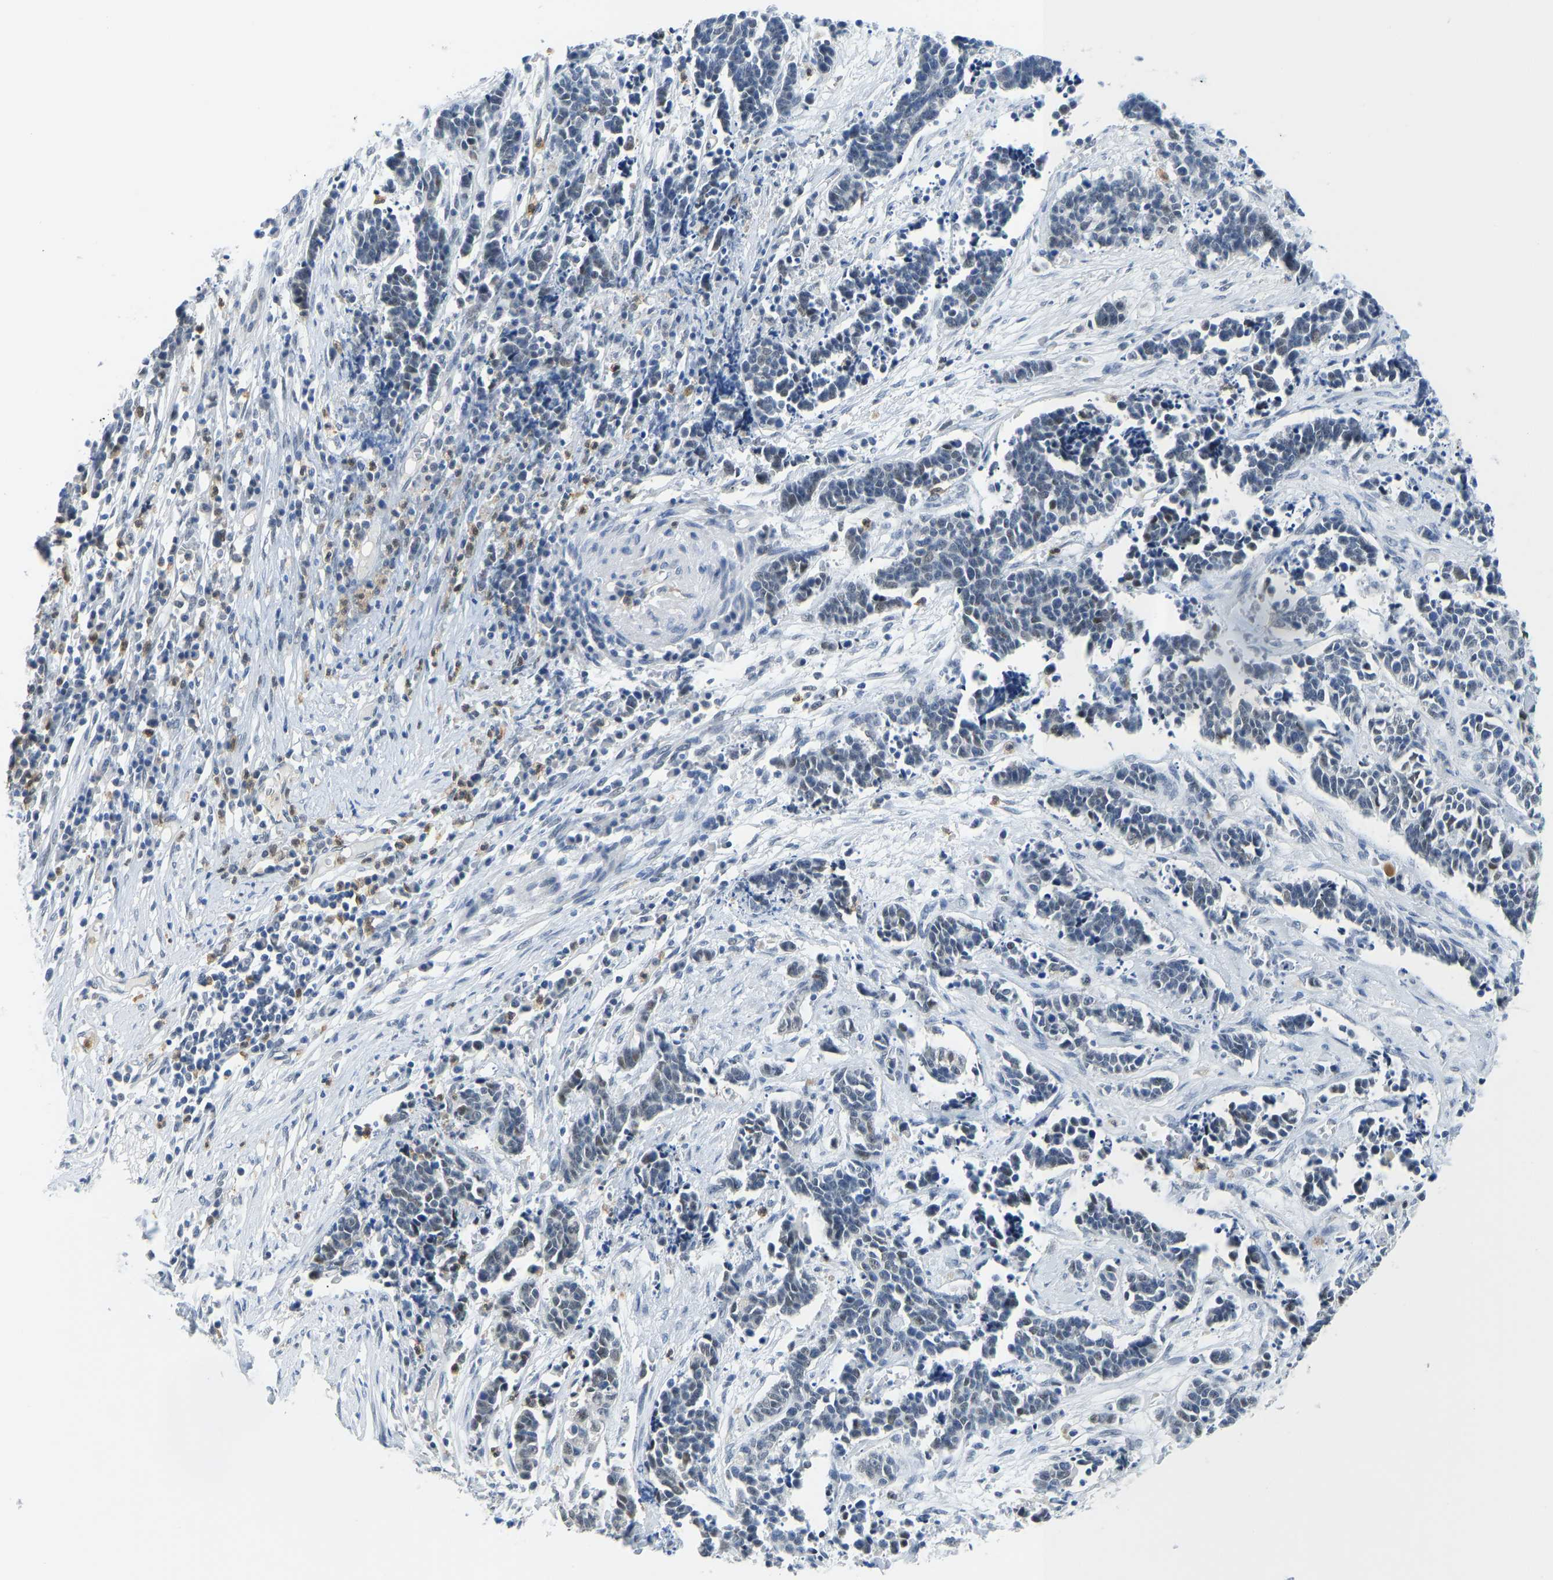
{"staining": {"intensity": "negative", "quantity": "none", "location": "none"}, "tissue": "cervical cancer", "cell_type": "Tumor cells", "image_type": "cancer", "snomed": [{"axis": "morphology", "description": "Squamous cell carcinoma, NOS"}, {"axis": "topography", "description": "Cervix"}], "caption": "Immunohistochemical staining of human cervical cancer (squamous cell carcinoma) shows no significant staining in tumor cells.", "gene": "TXNDC2", "patient": {"sex": "female", "age": 35}}